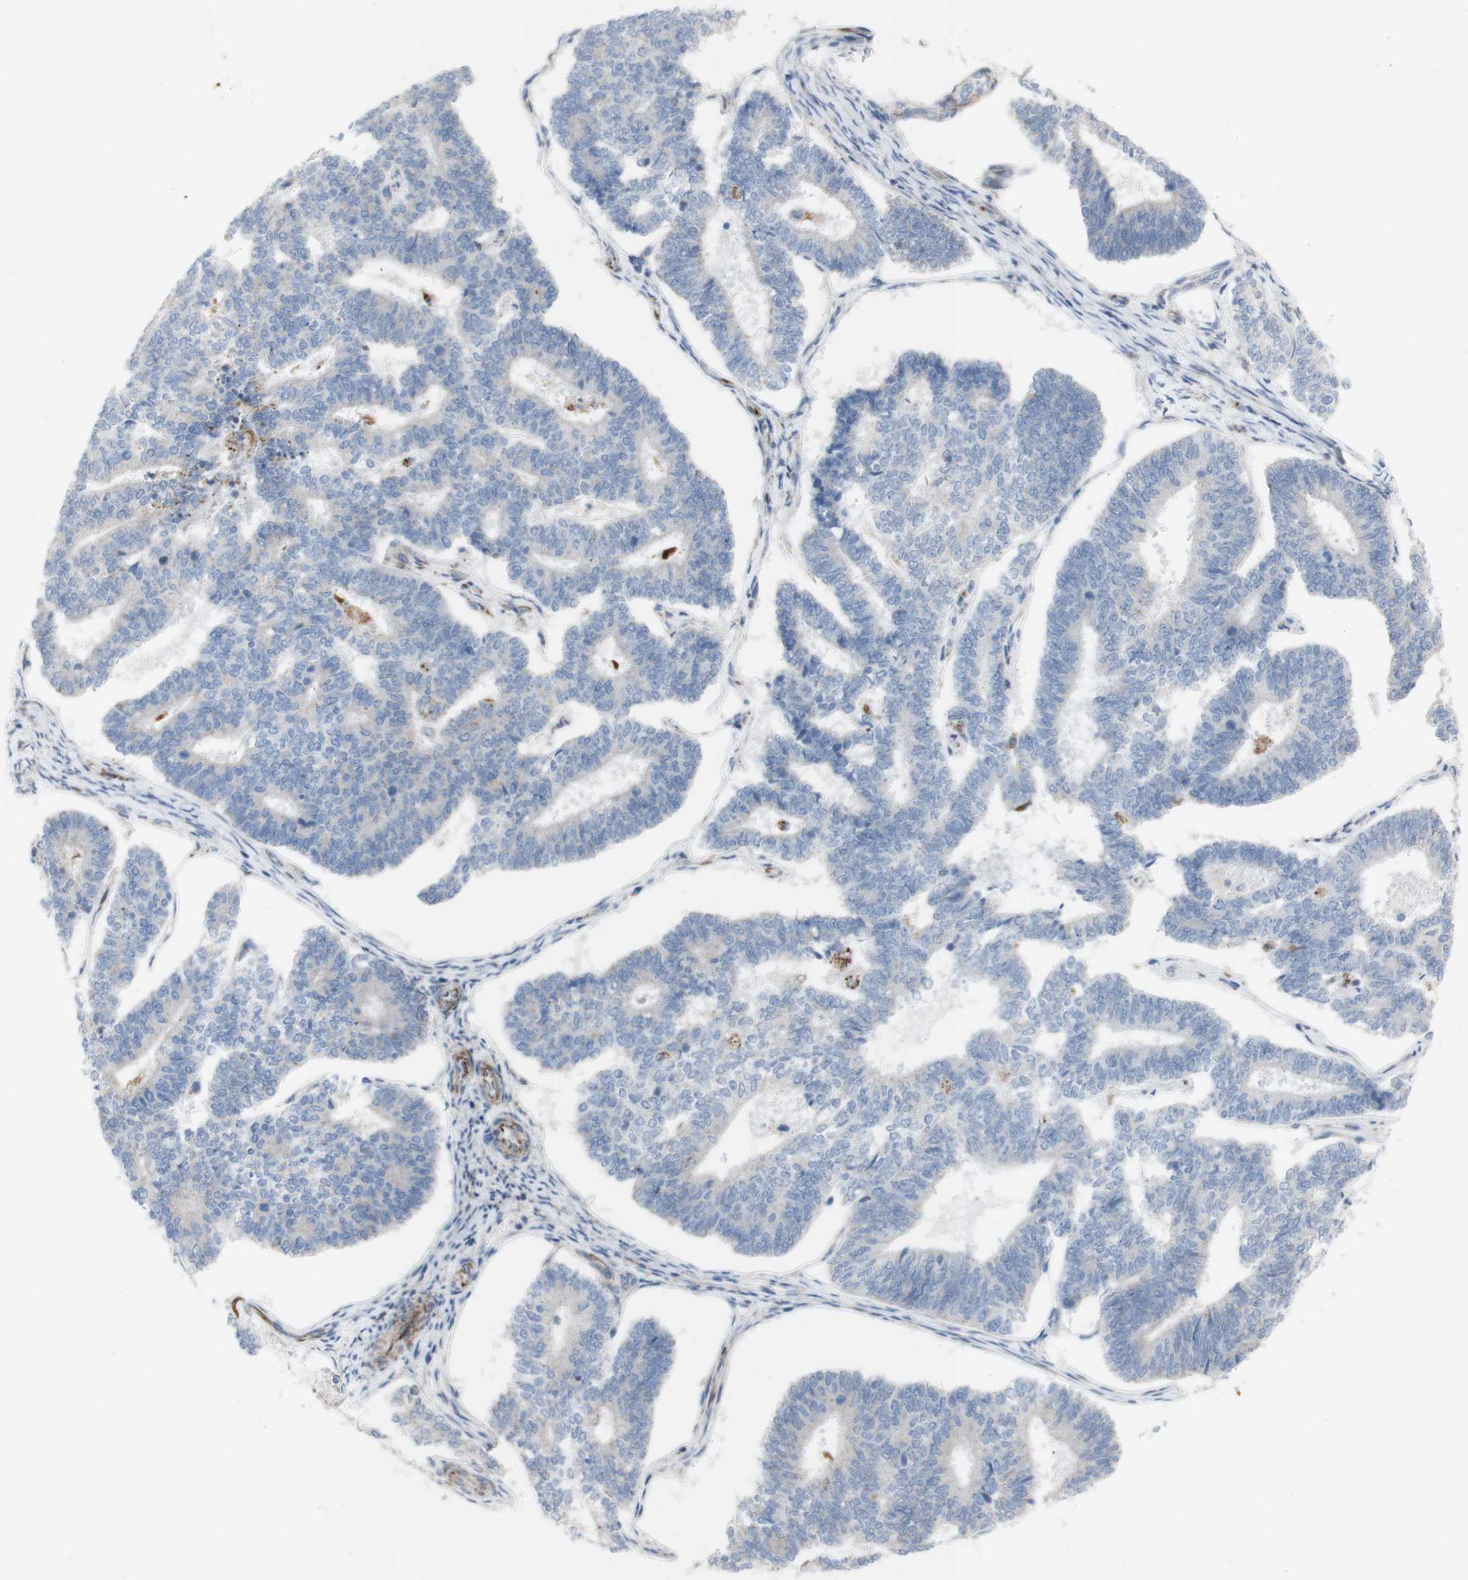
{"staining": {"intensity": "negative", "quantity": "none", "location": "none"}, "tissue": "endometrial cancer", "cell_type": "Tumor cells", "image_type": "cancer", "snomed": [{"axis": "morphology", "description": "Adenocarcinoma, NOS"}, {"axis": "topography", "description": "Endometrium"}], "caption": "Endometrial cancer was stained to show a protein in brown. There is no significant positivity in tumor cells.", "gene": "AGPAT5", "patient": {"sex": "female", "age": 70}}